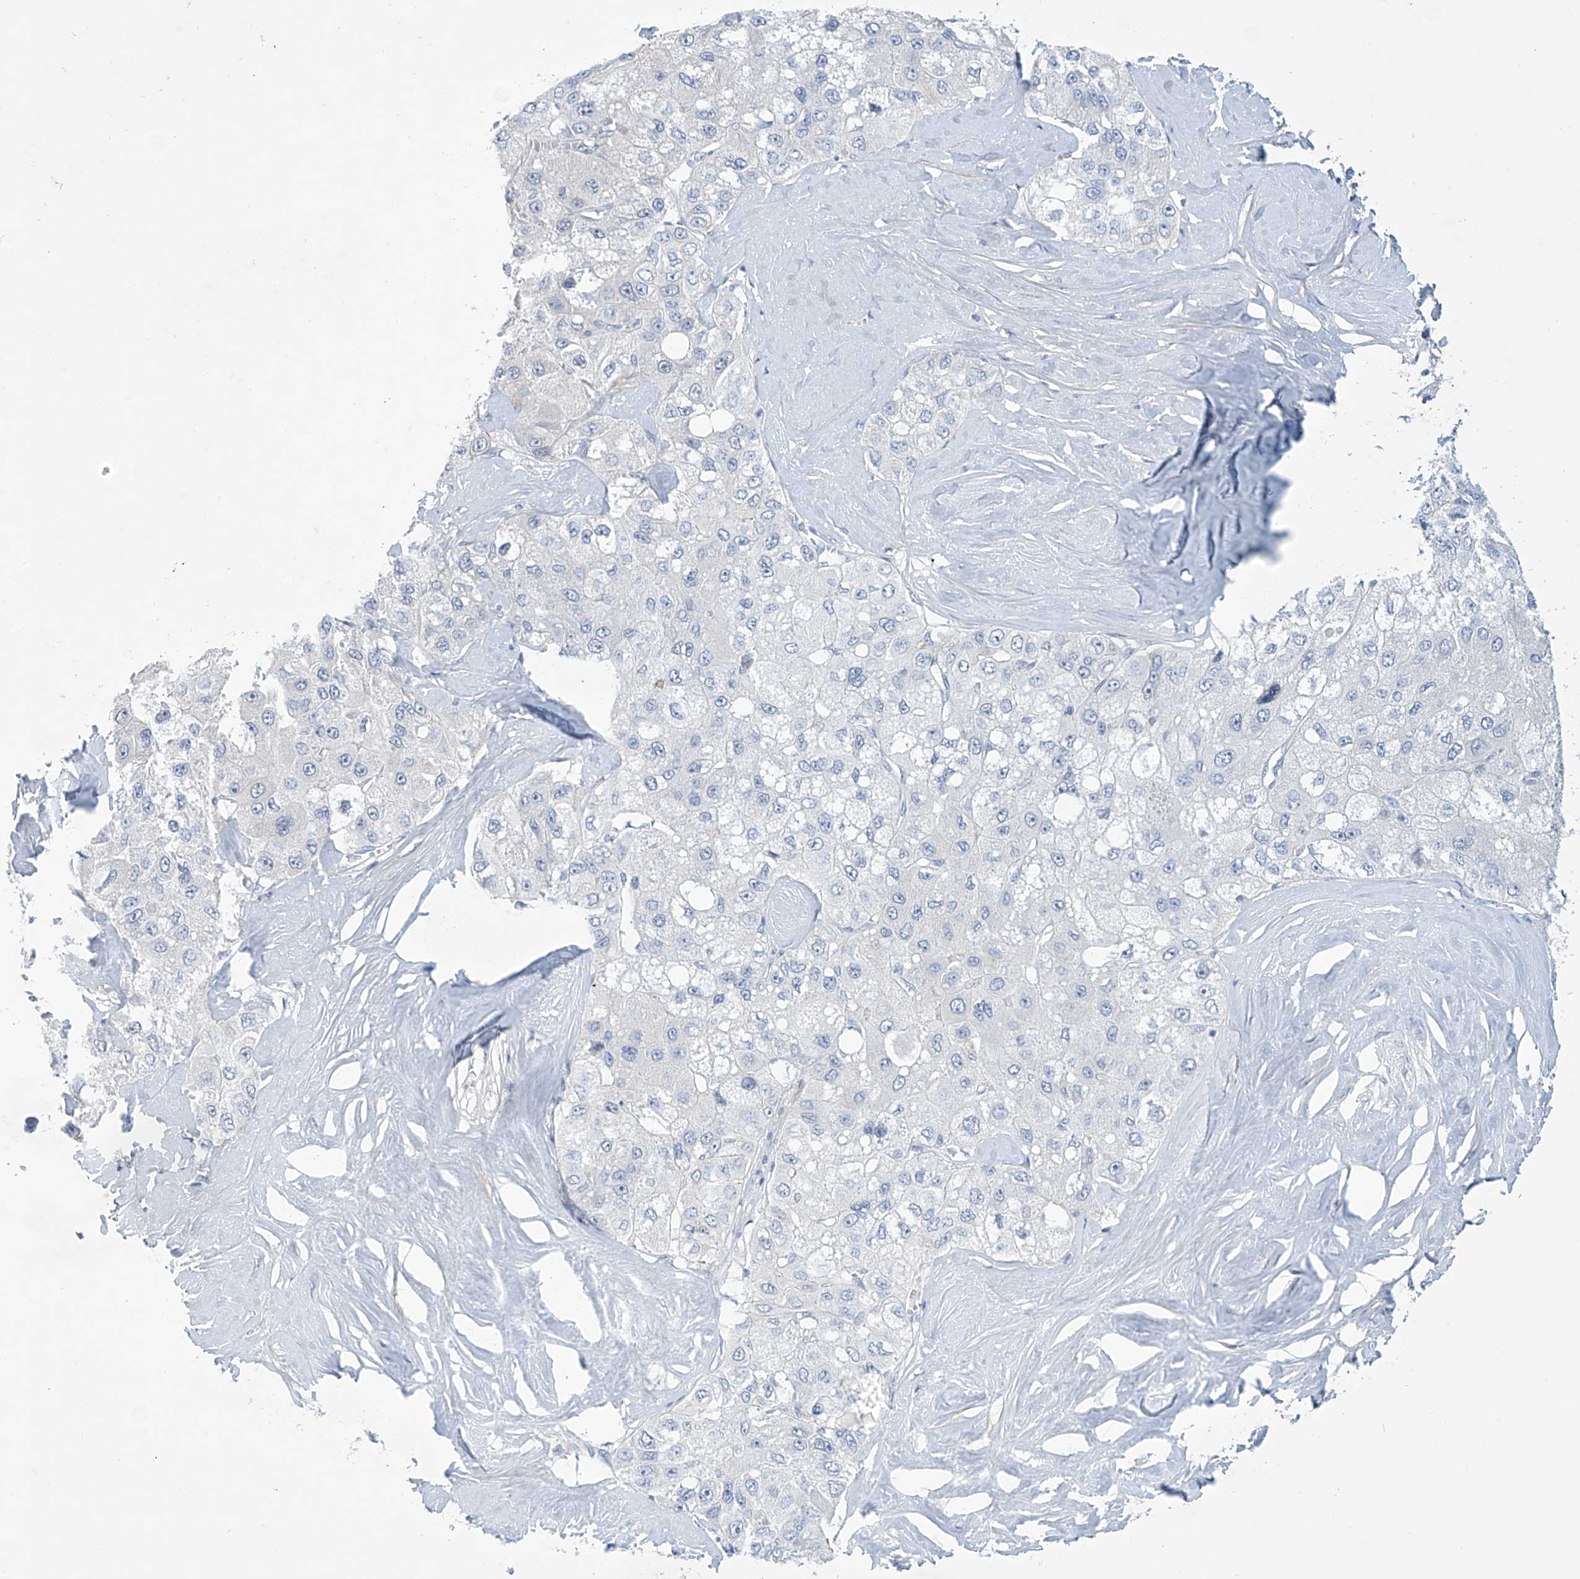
{"staining": {"intensity": "negative", "quantity": "none", "location": "none"}, "tissue": "liver cancer", "cell_type": "Tumor cells", "image_type": "cancer", "snomed": [{"axis": "morphology", "description": "Carcinoma, Hepatocellular, NOS"}, {"axis": "topography", "description": "Liver"}], "caption": "Immunohistochemical staining of liver cancer (hepatocellular carcinoma) exhibits no significant staining in tumor cells.", "gene": "SLC35A5", "patient": {"sex": "male", "age": 80}}